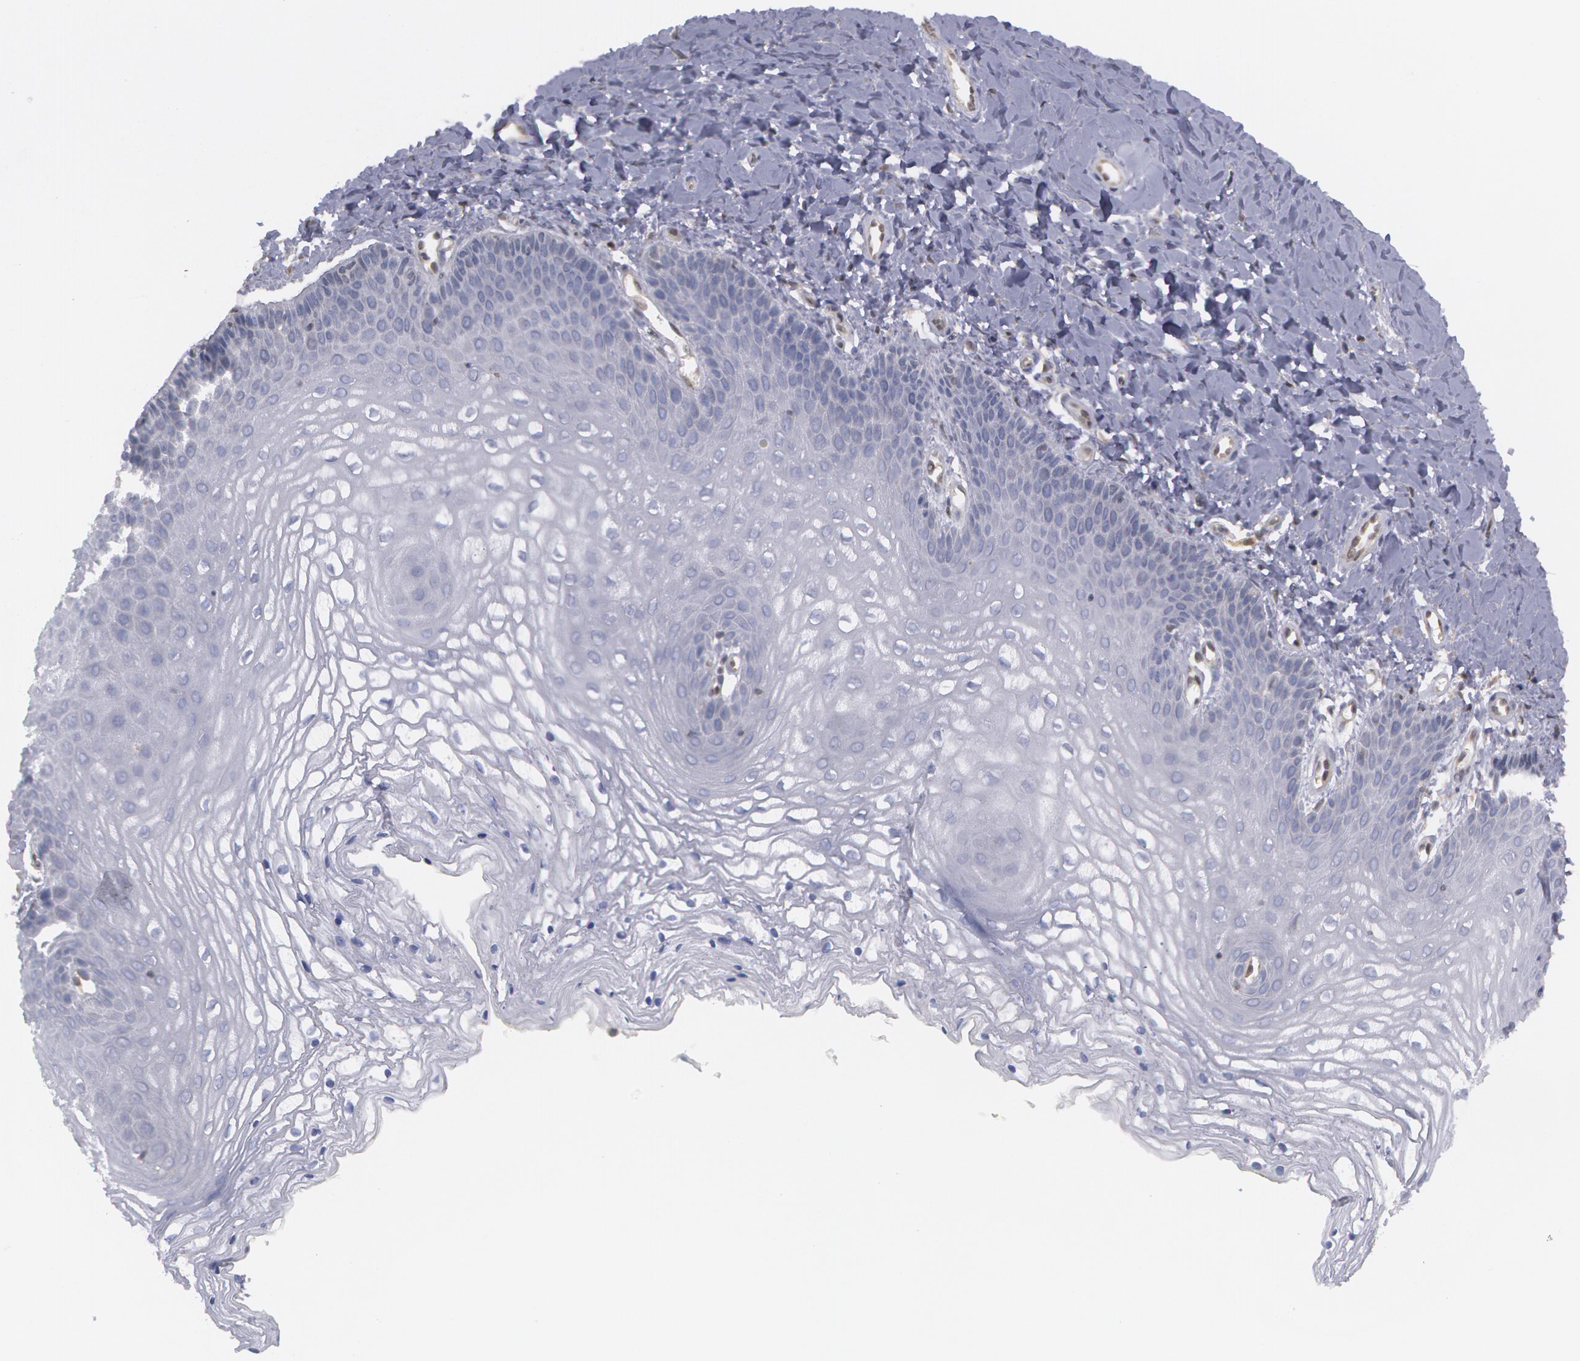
{"staining": {"intensity": "negative", "quantity": "none", "location": "none"}, "tissue": "vagina", "cell_type": "Squamous epithelial cells", "image_type": "normal", "snomed": [{"axis": "morphology", "description": "Normal tissue, NOS"}, {"axis": "topography", "description": "Vagina"}], "caption": "High power microscopy photomicrograph of an immunohistochemistry histopathology image of unremarkable vagina, revealing no significant staining in squamous epithelial cells.", "gene": "TXNRD1", "patient": {"sex": "female", "age": 68}}